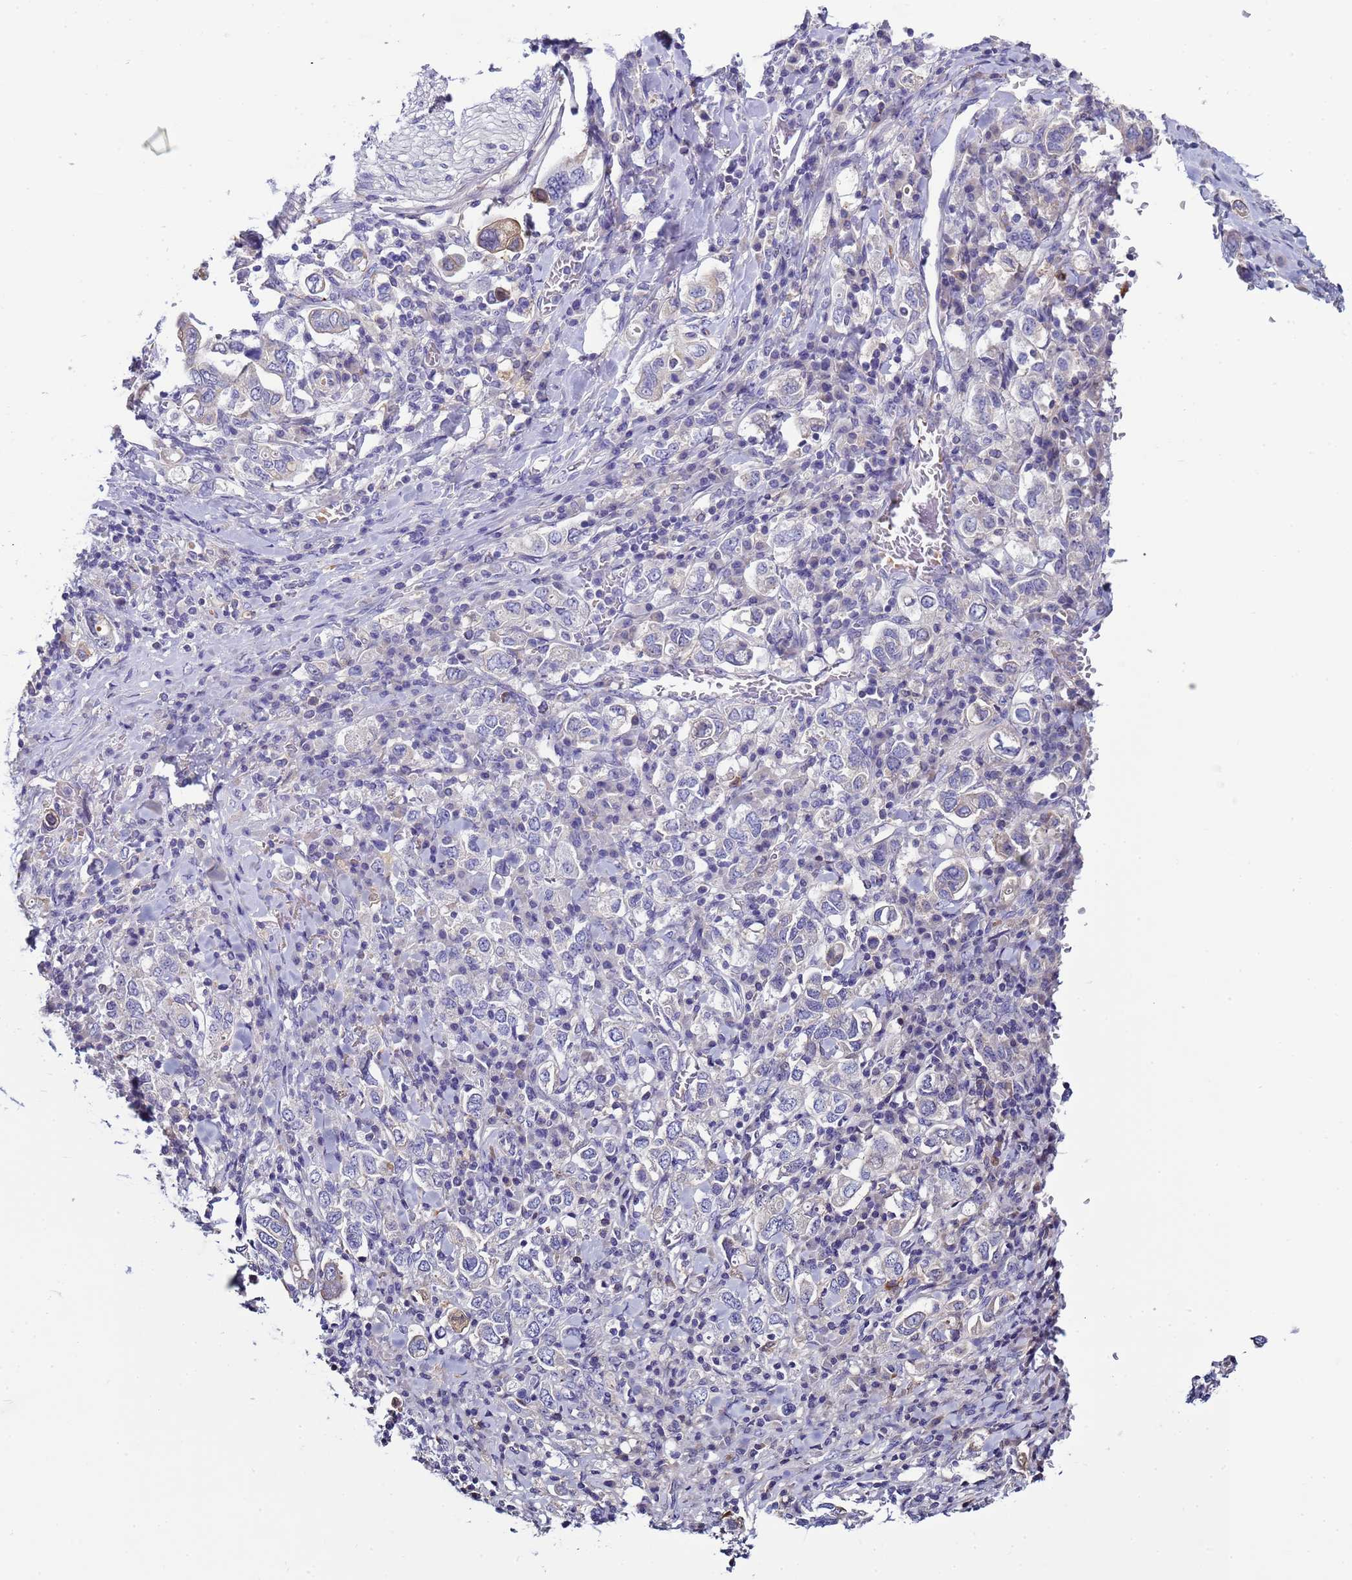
{"staining": {"intensity": "negative", "quantity": "none", "location": "none"}, "tissue": "stomach cancer", "cell_type": "Tumor cells", "image_type": "cancer", "snomed": [{"axis": "morphology", "description": "Adenocarcinoma, NOS"}, {"axis": "topography", "description": "Stomach, upper"}], "caption": "IHC histopathology image of neoplastic tissue: human stomach adenocarcinoma stained with DAB (3,3'-diaminobenzidine) exhibits no significant protein expression in tumor cells.", "gene": "TRIM51", "patient": {"sex": "male", "age": 62}}